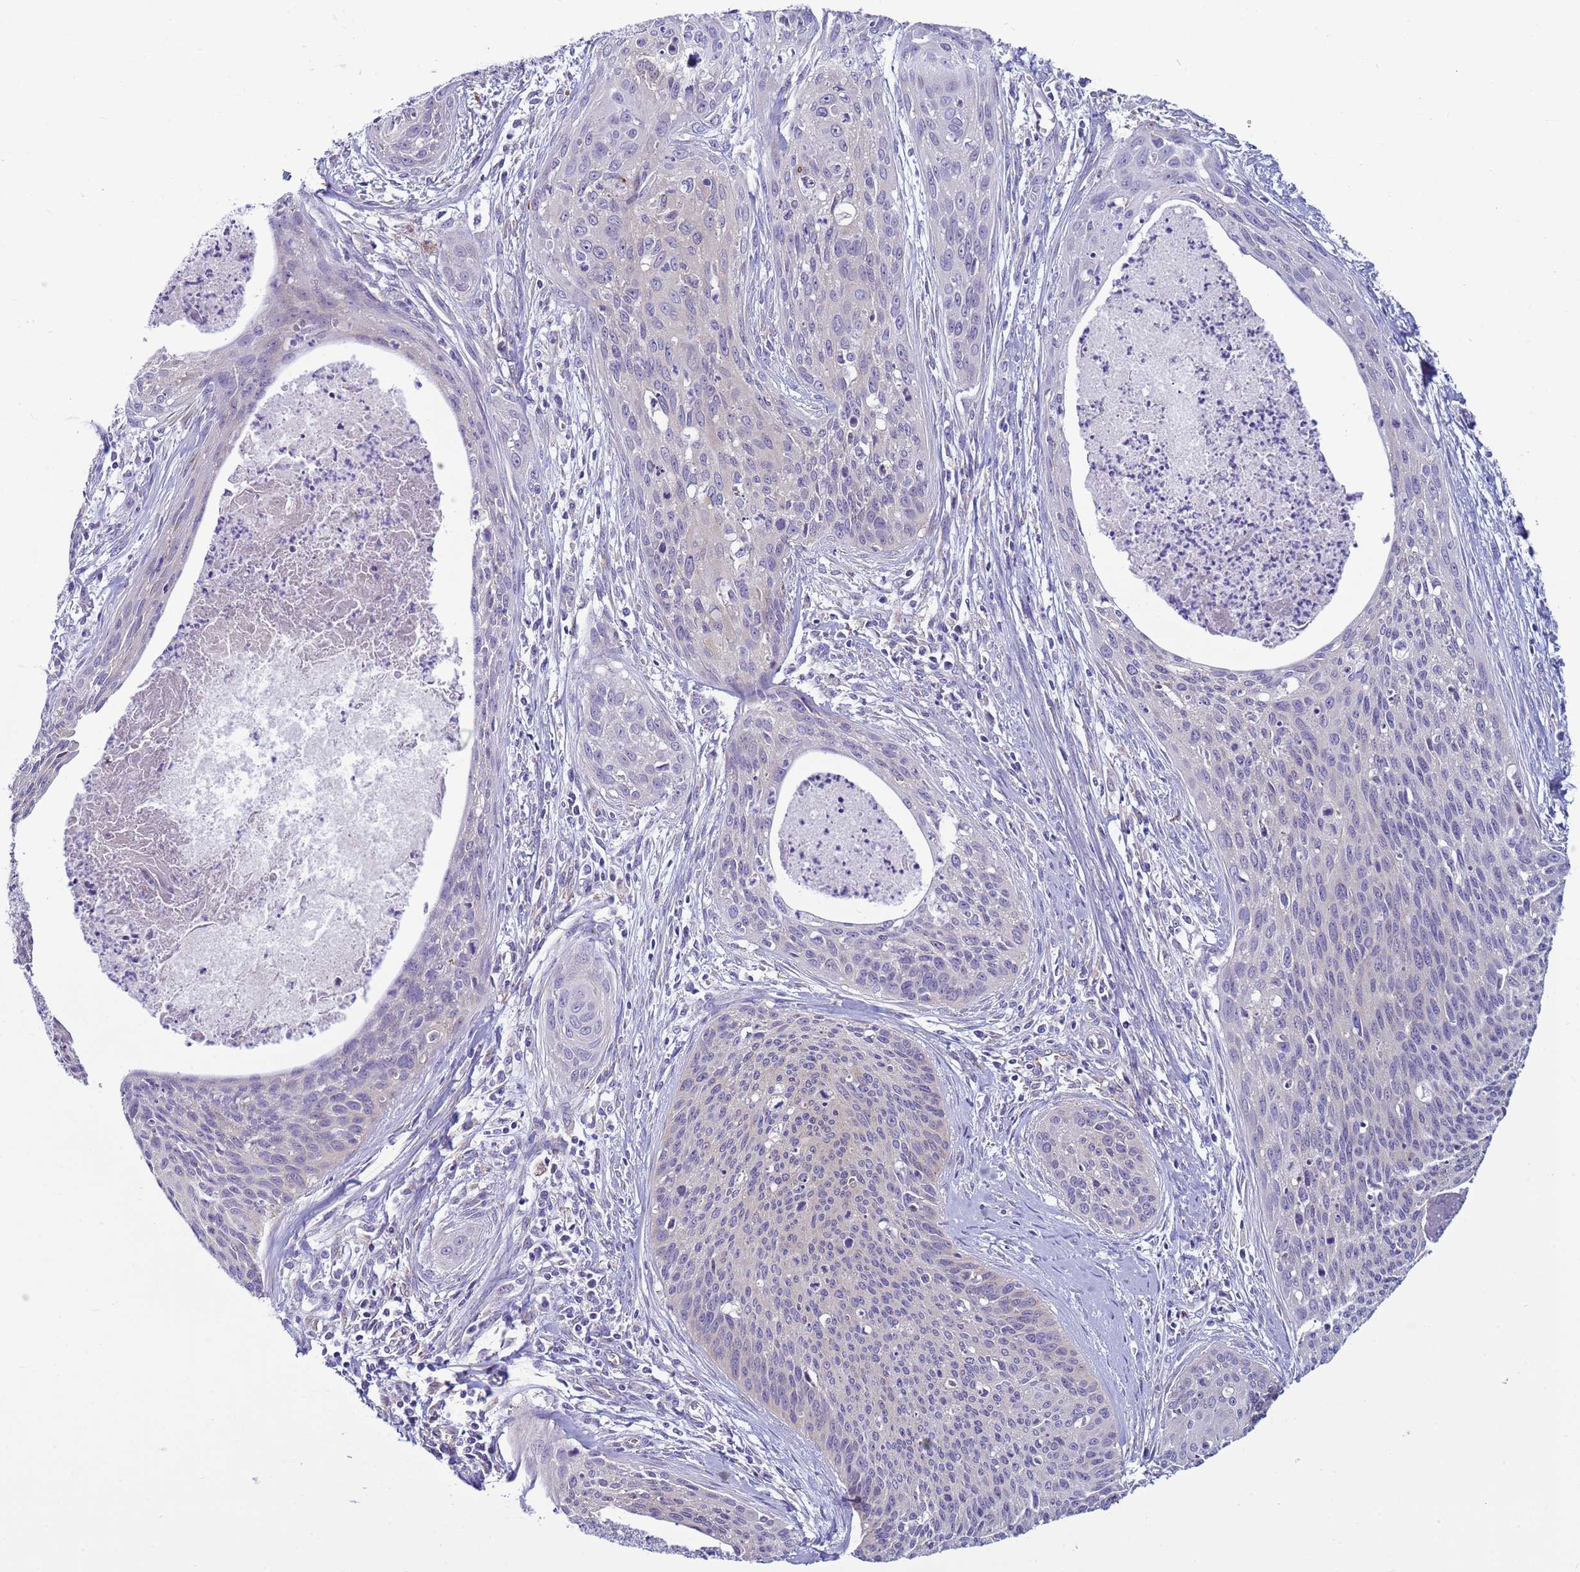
{"staining": {"intensity": "negative", "quantity": "none", "location": "none"}, "tissue": "cervical cancer", "cell_type": "Tumor cells", "image_type": "cancer", "snomed": [{"axis": "morphology", "description": "Squamous cell carcinoma, NOS"}, {"axis": "topography", "description": "Cervix"}], "caption": "This is an immunohistochemistry (IHC) micrograph of cervical squamous cell carcinoma. There is no staining in tumor cells.", "gene": "ABHD17B", "patient": {"sex": "female", "age": 55}}